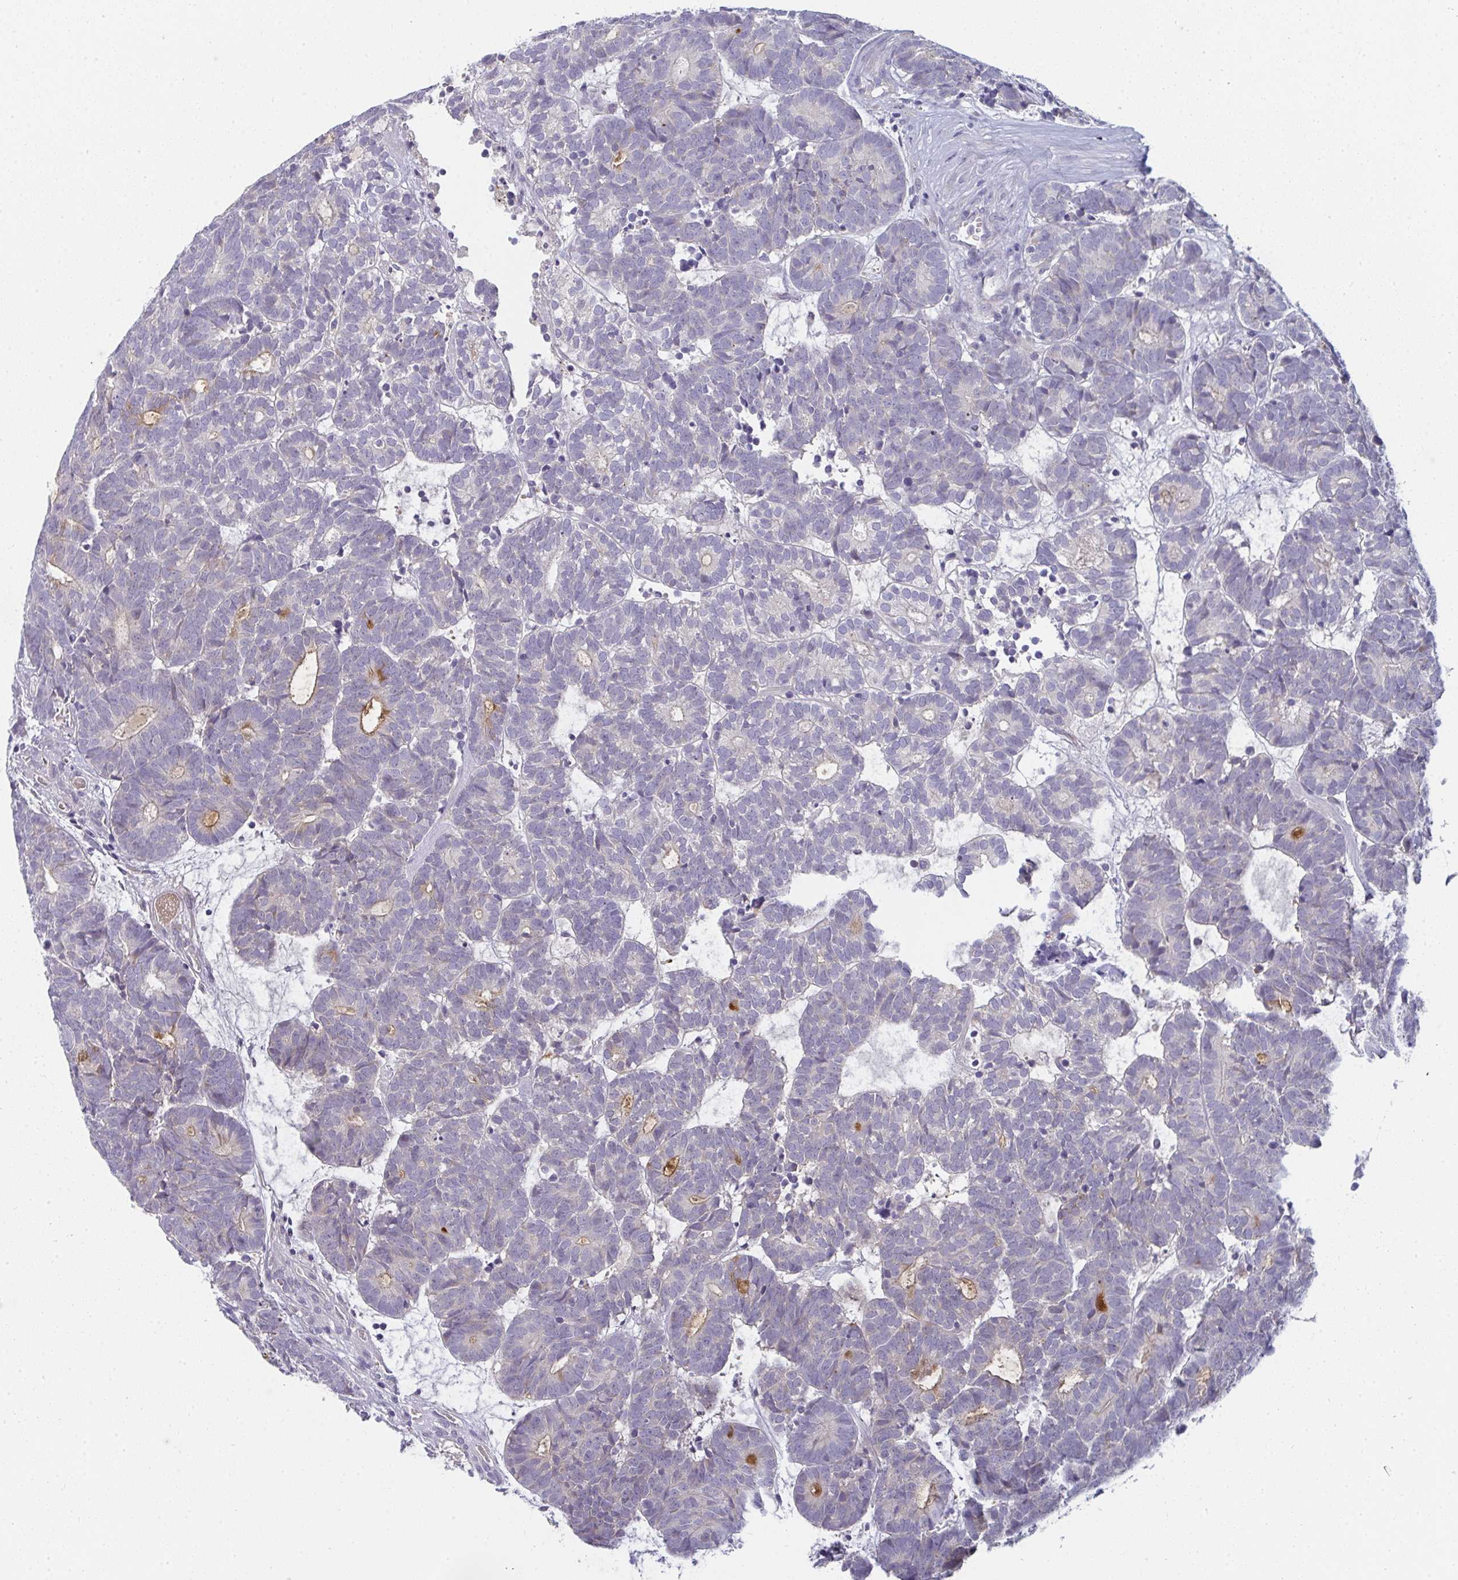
{"staining": {"intensity": "moderate", "quantity": "<25%", "location": "cytoplasmic/membranous"}, "tissue": "head and neck cancer", "cell_type": "Tumor cells", "image_type": "cancer", "snomed": [{"axis": "morphology", "description": "Adenocarcinoma, NOS"}, {"axis": "topography", "description": "Head-Neck"}], "caption": "The histopathology image demonstrates a brown stain indicating the presence of a protein in the cytoplasmic/membranous of tumor cells in head and neck adenocarcinoma. (DAB (3,3'-diaminobenzidine) IHC with brightfield microscopy, high magnification).", "gene": "SHB", "patient": {"sex": "female", "age": 81}}